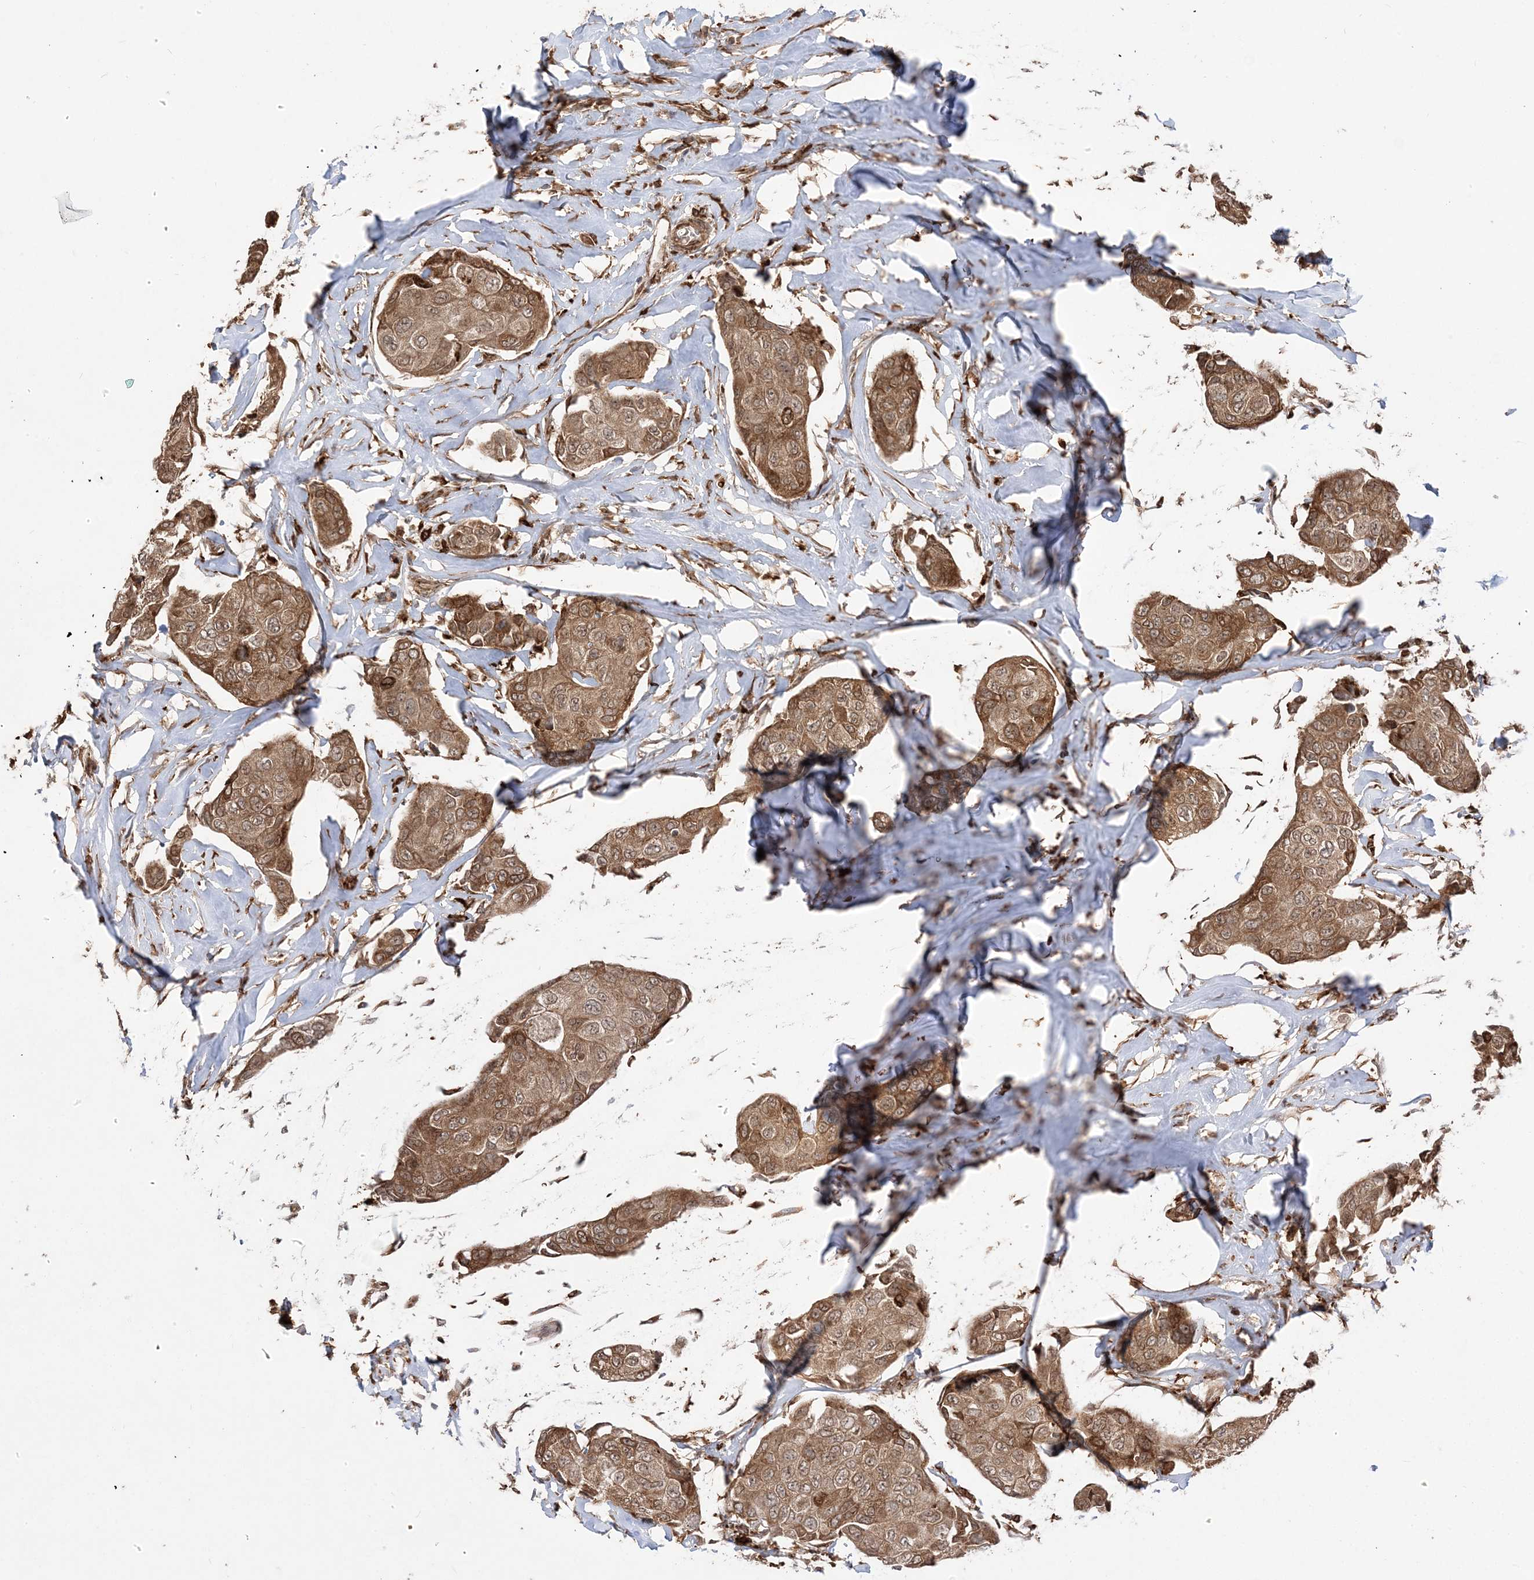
{"staining": {"intensity": "moderate", "quantity": ">75%", "location": "cytoplasmic/membranous,nuclear"}, "tissue": "breast cancer", "cell_type": "Tumor cells", "image_type": "cancer", "snomed": [{"axis": "morphology", "description": "Duct carcinoma"}, {"axis": "topography", "description": "Breast"}], "caption": "Protein expression analysis of breast cancer (infiltrating ductal carcinoma) displays moderate cytoplasmic/membranous and nuclear expression in about >75% of tumor cells. (DAB (3,3'-diaminobenzidine) = brown stain, brightfield microscopy at high magnification).", "gene": "EPC2", "patient": {"sex": "female", "age": 80}}